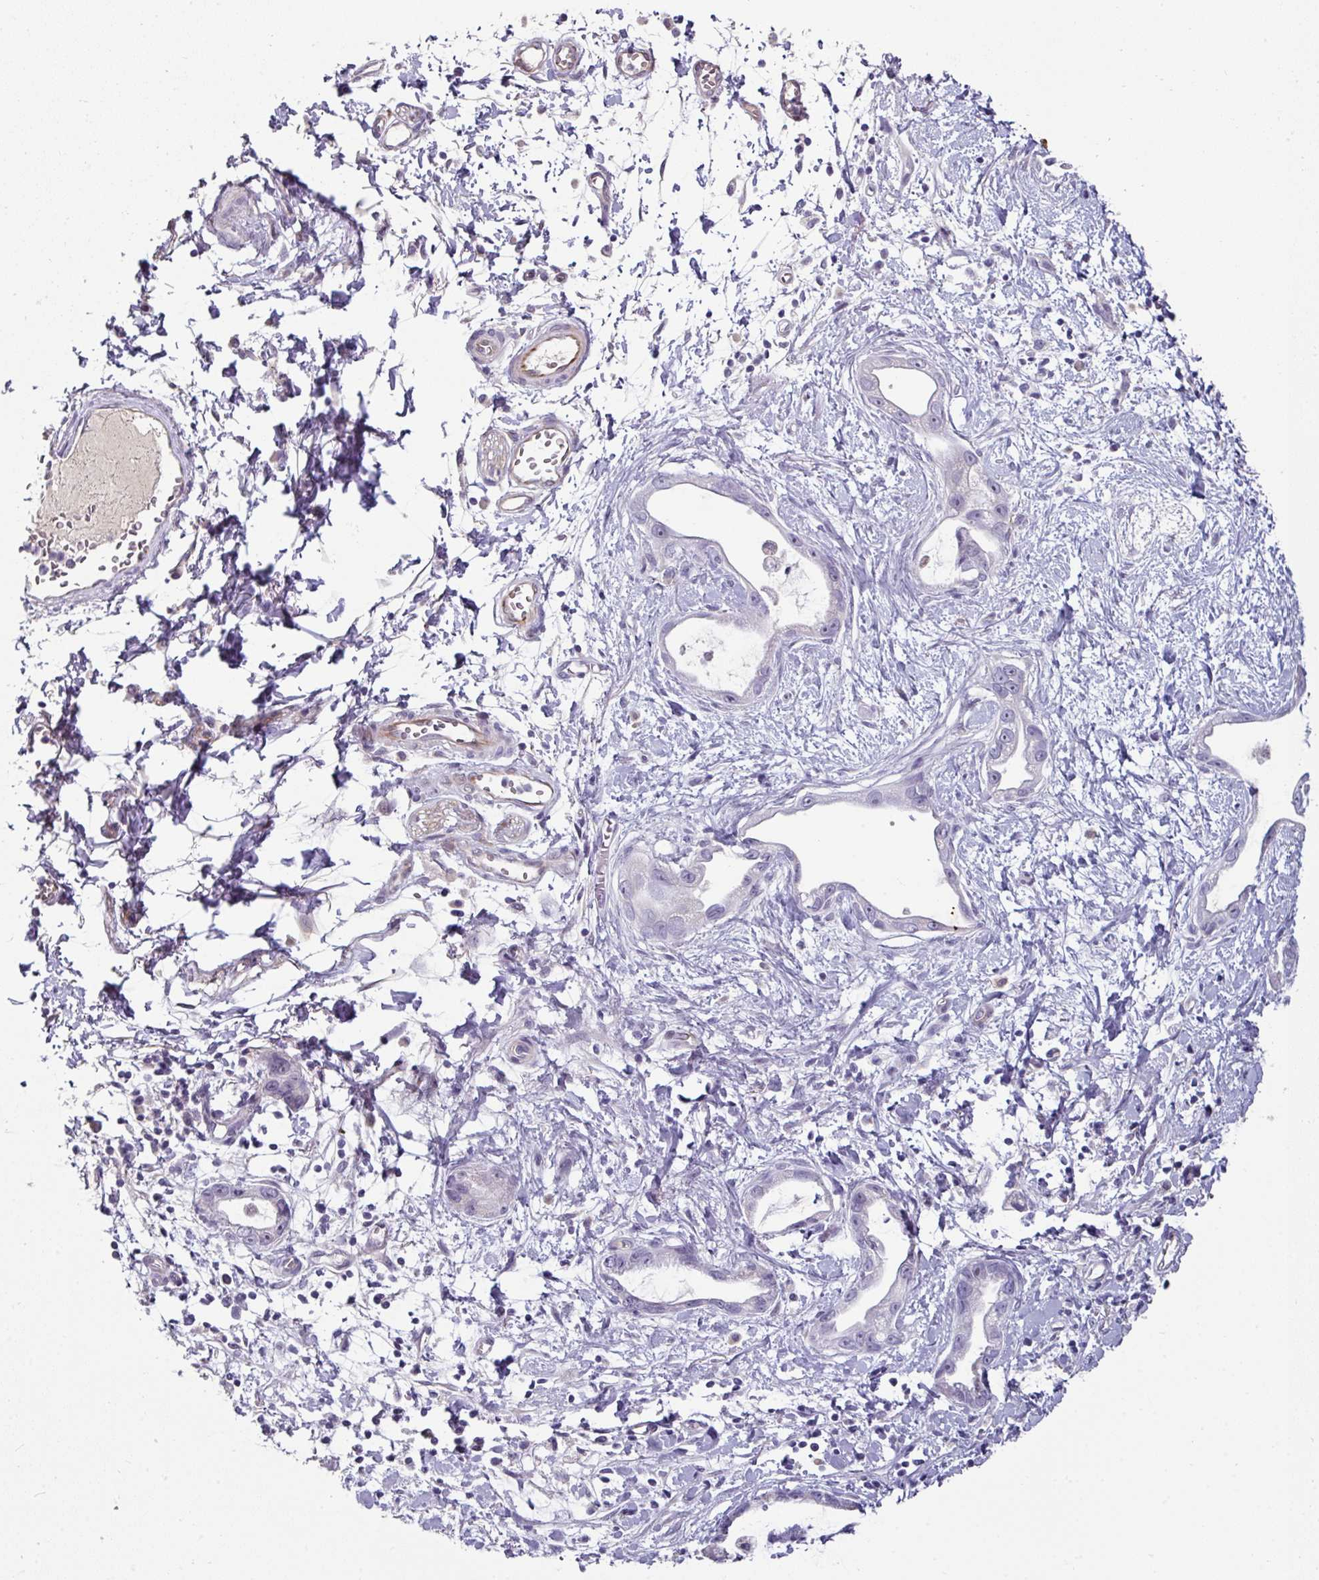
{"staining": {"intensity": "negative", "quantity": "none", "location": "none"}, "tissue": "stomach cancer", "cell_type": "Tumor cells", "image_type": "cancer", "snomed": [{"axis": "morphology", "description": "Adenocarcinoma, NOS"}, {"axis": "topography", "description": "Stomach"}], "caption": "Immunohistochemistry (IHC) of human stomach cancer (adenocarcinoma) shows no positivity in tumor cells.", "gene": "EYA3", "patient": {"sex": "male", "age": 55}}